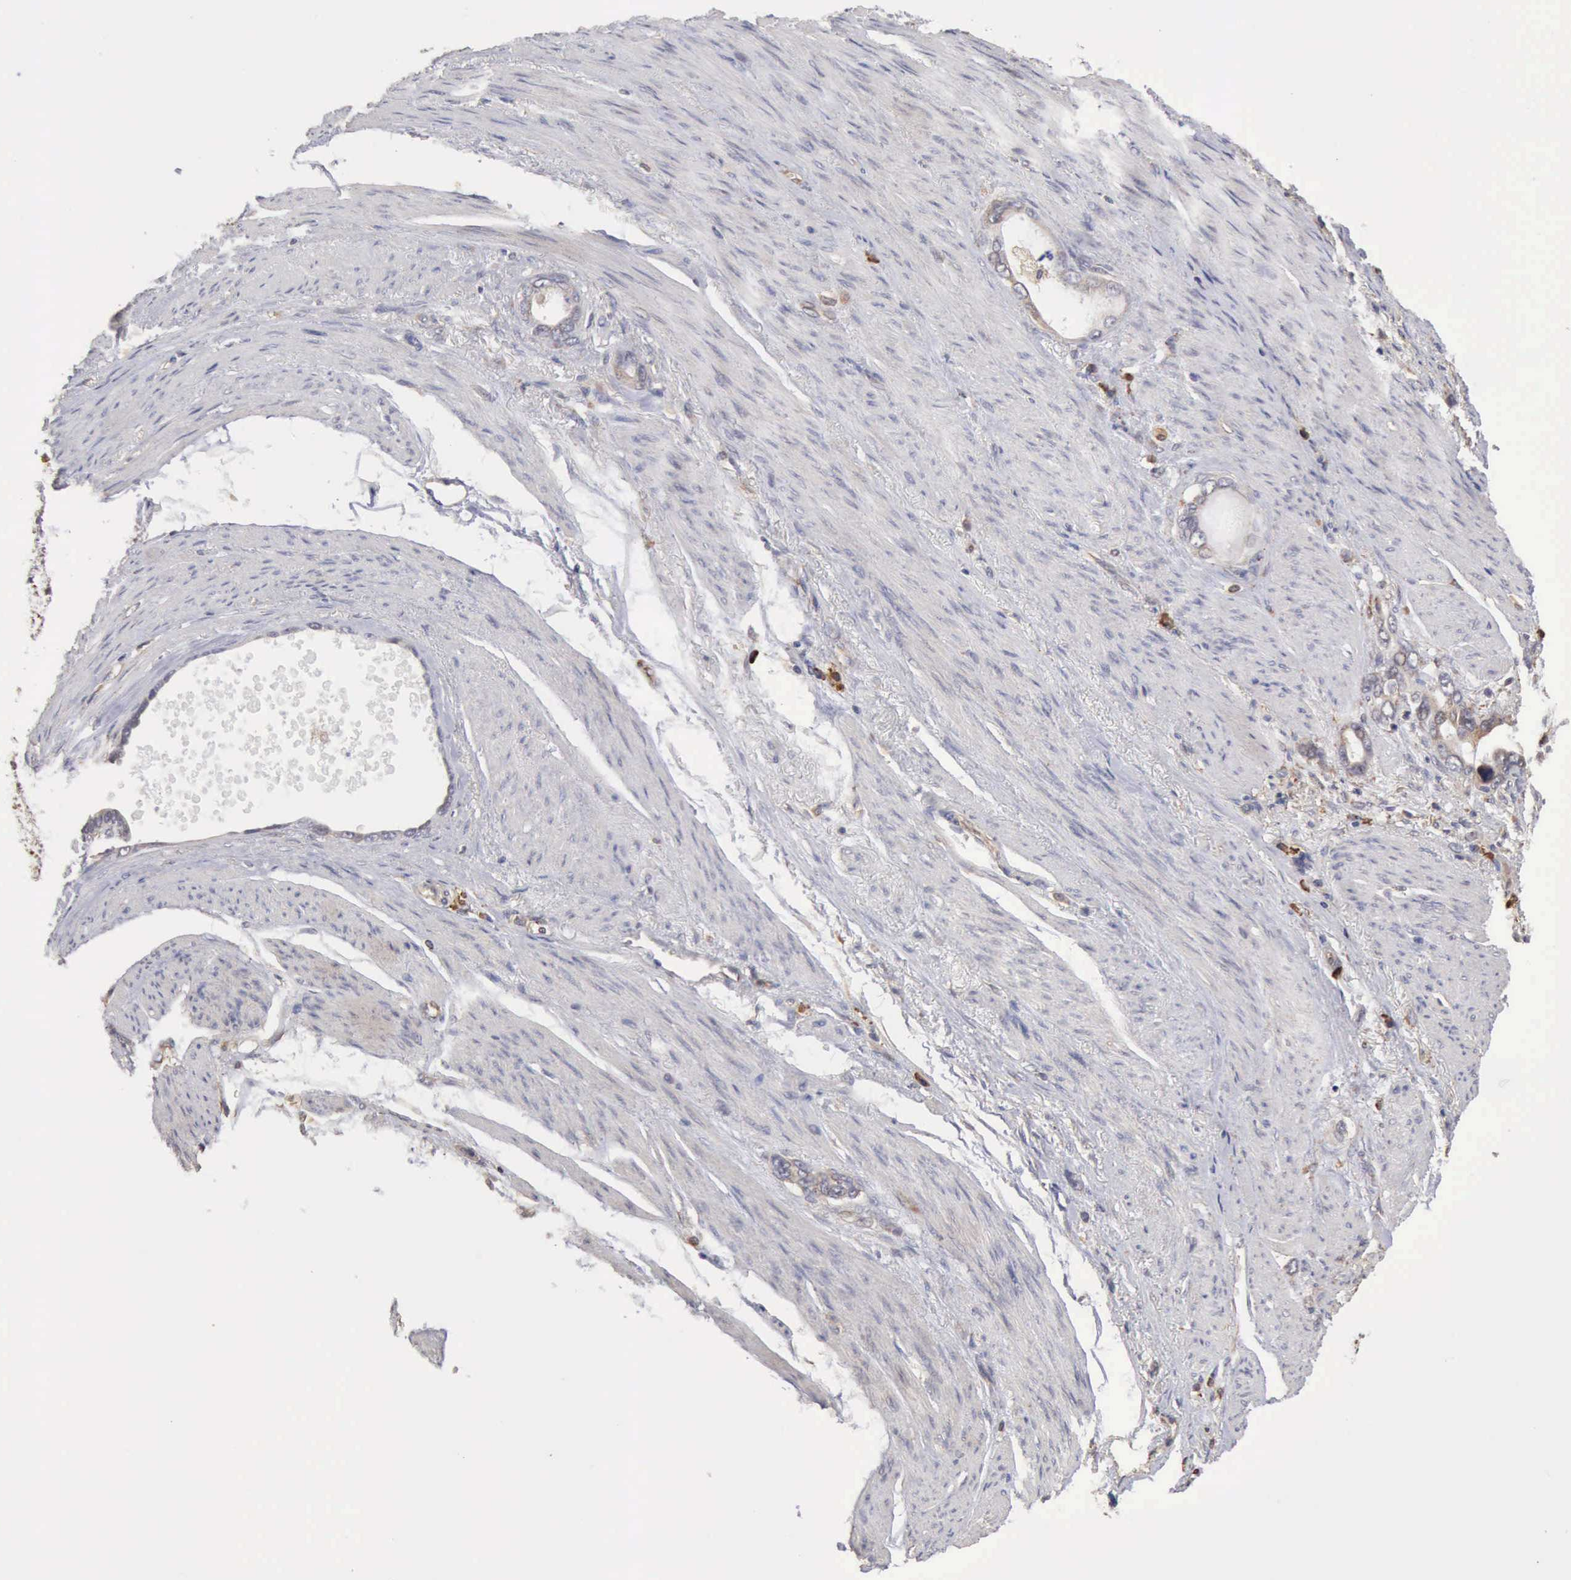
{"staining": {"intensity": "weak", "quantity": "25%-75%", "location": "cytoplasmic/membranous"}, "tissue": "stomach cancer", "cell_type": "Tumor cells", "image_type": "cancer", "snomed": [{"axis": "morphology", "description": "Adenocarcinoma, NOS"}, {"axis": "topography", "description": "Stomach"}], "caption": "Stomach cancer stained for a protein exhibits weak cytoplasmic/membranous positivity in tumor cells.", "gene": "GPR101", "patient": {"sex": "male", "age": 78}}